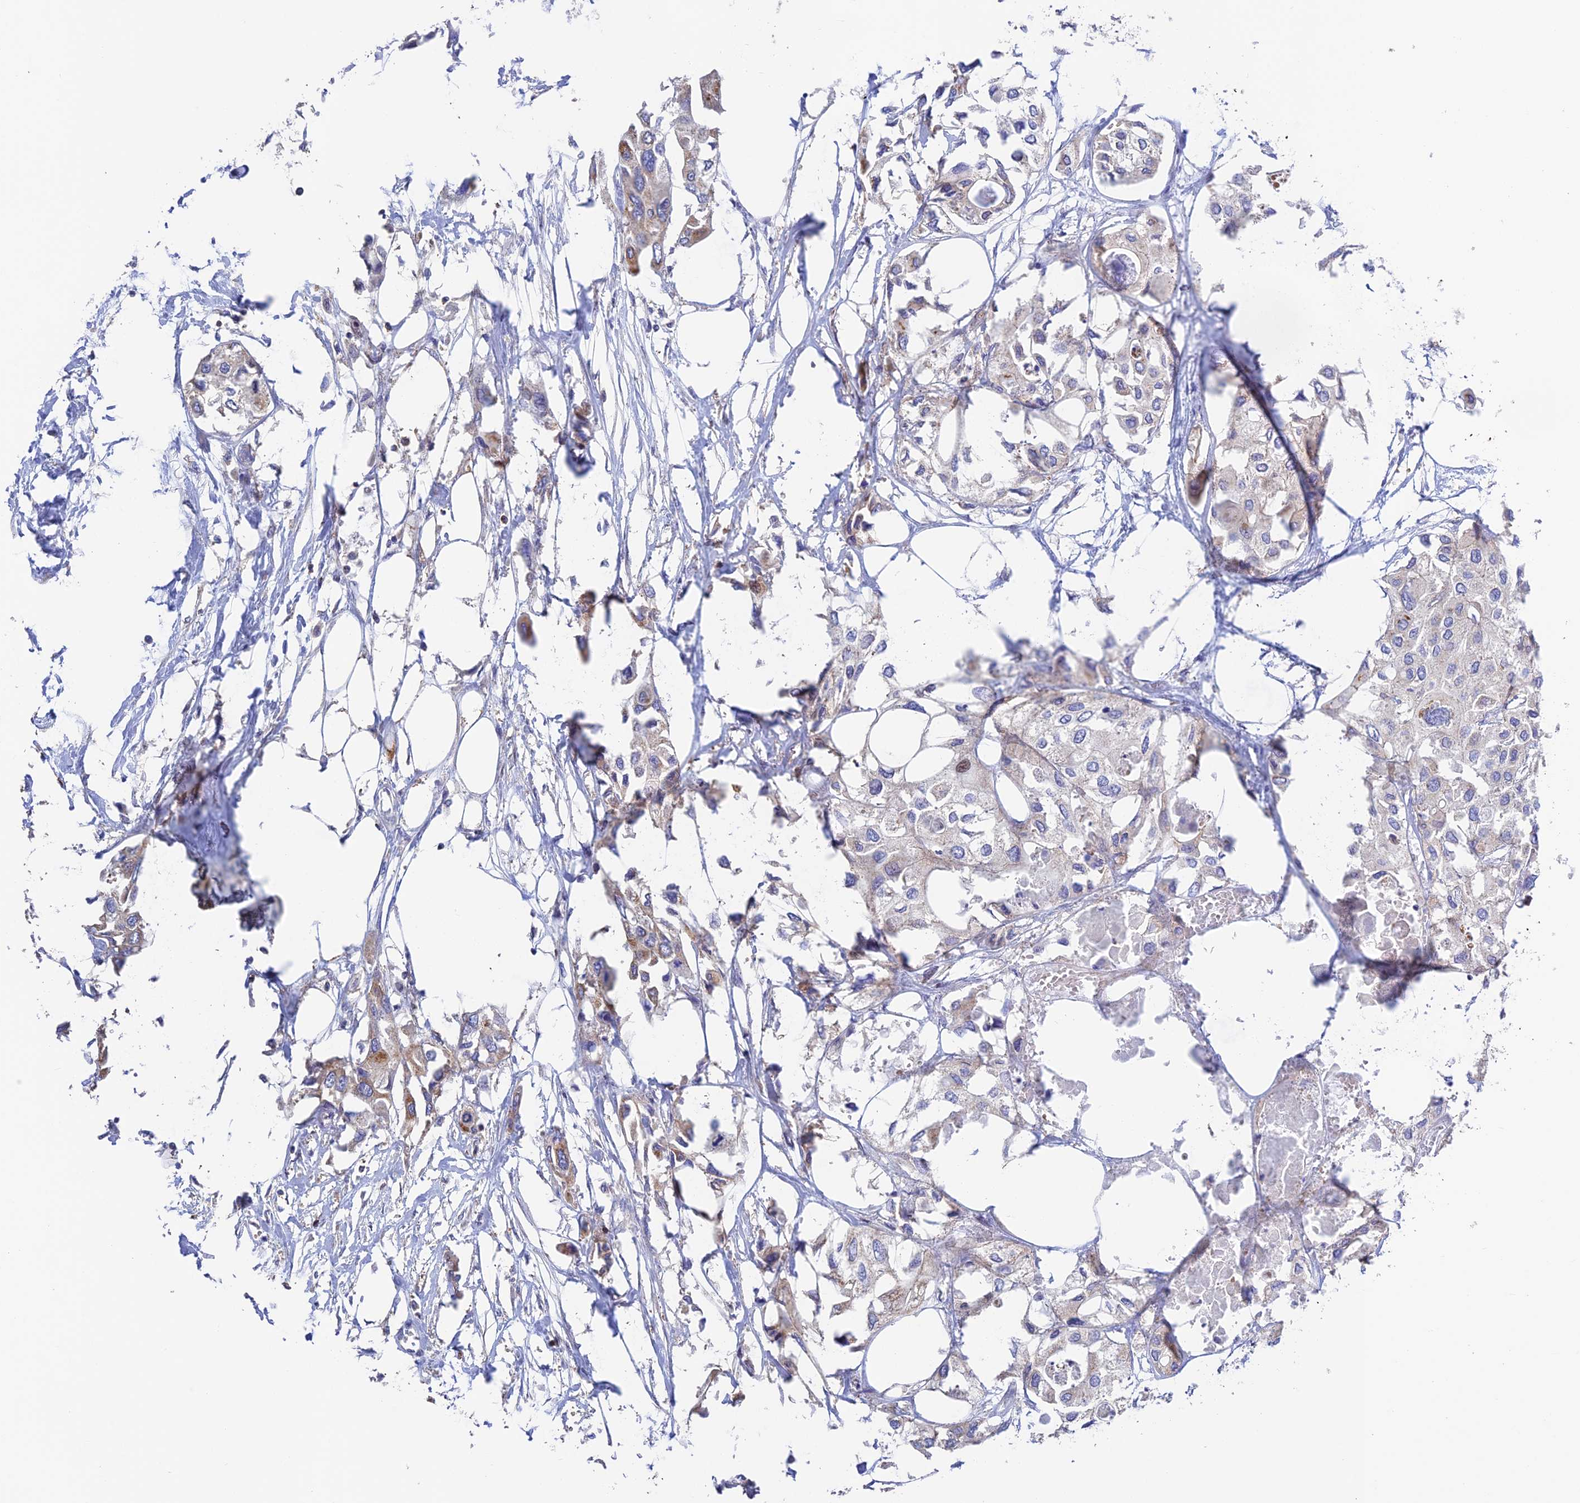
{"staining": {"intensity": "moderate", "quantity": "<25%", "location": "cytoplasmic/membranous"}, "tissue": "urothelial cancer", "cell_type": "Tumor cells", "image_type": "cancer", "snomed": [{"axis": "morphology", "description": "Urothelial carcinoma, High grade"}, {"axis": "topography", "description": "Urinary bladder"}], "caption": "This image reveals IHC staining of urothelial cancer, with low moderate cytoplasmic/membranous staining in about <25% of tumor cells.", "gene": "PRIM1", "patient": {"sex": "male", "age": 64}}